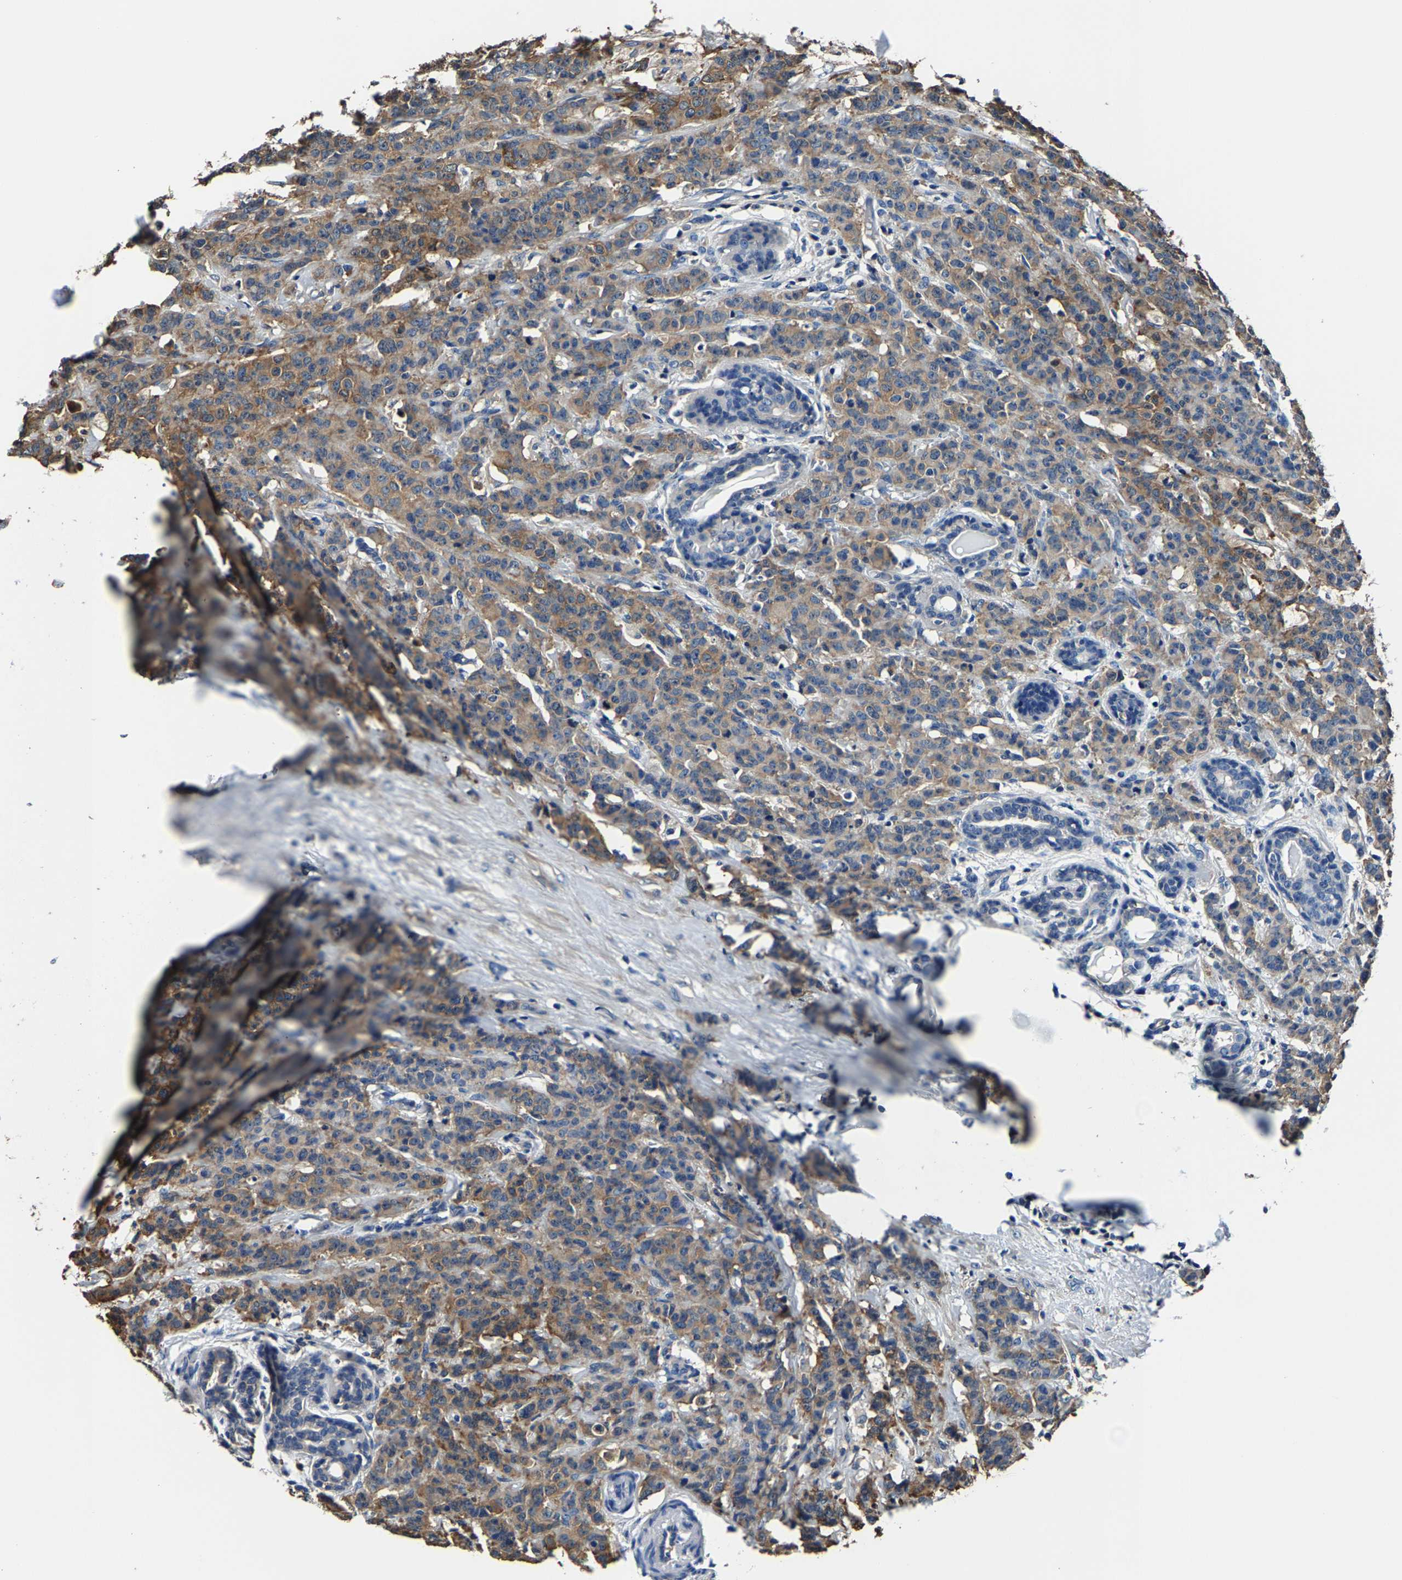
{"staining": {"intensity": "moderate", "quantity": ">75%", "location": "cytoplasmic/membranous"}, "tissue": "breast cancer", "cell_type": "Tumor cells", "image_type": "cancer", "snomed": [{"axis": "morphology", "description": "Normal tissue, NOS"}, {"axis": "morphology", "description": "Duct carcinoma"}, {"axis": "topography", "description": "Breast"}], "caption": "Approximately >75% of tumor cells in human invasive ductal carcinoma (breast) show moderate cytoplasmic/membranous protein positivity as visualized by brown immunohistochemical staining.", "gene": "ALDOB", "patient": {"sex": "female", "age": 40}}